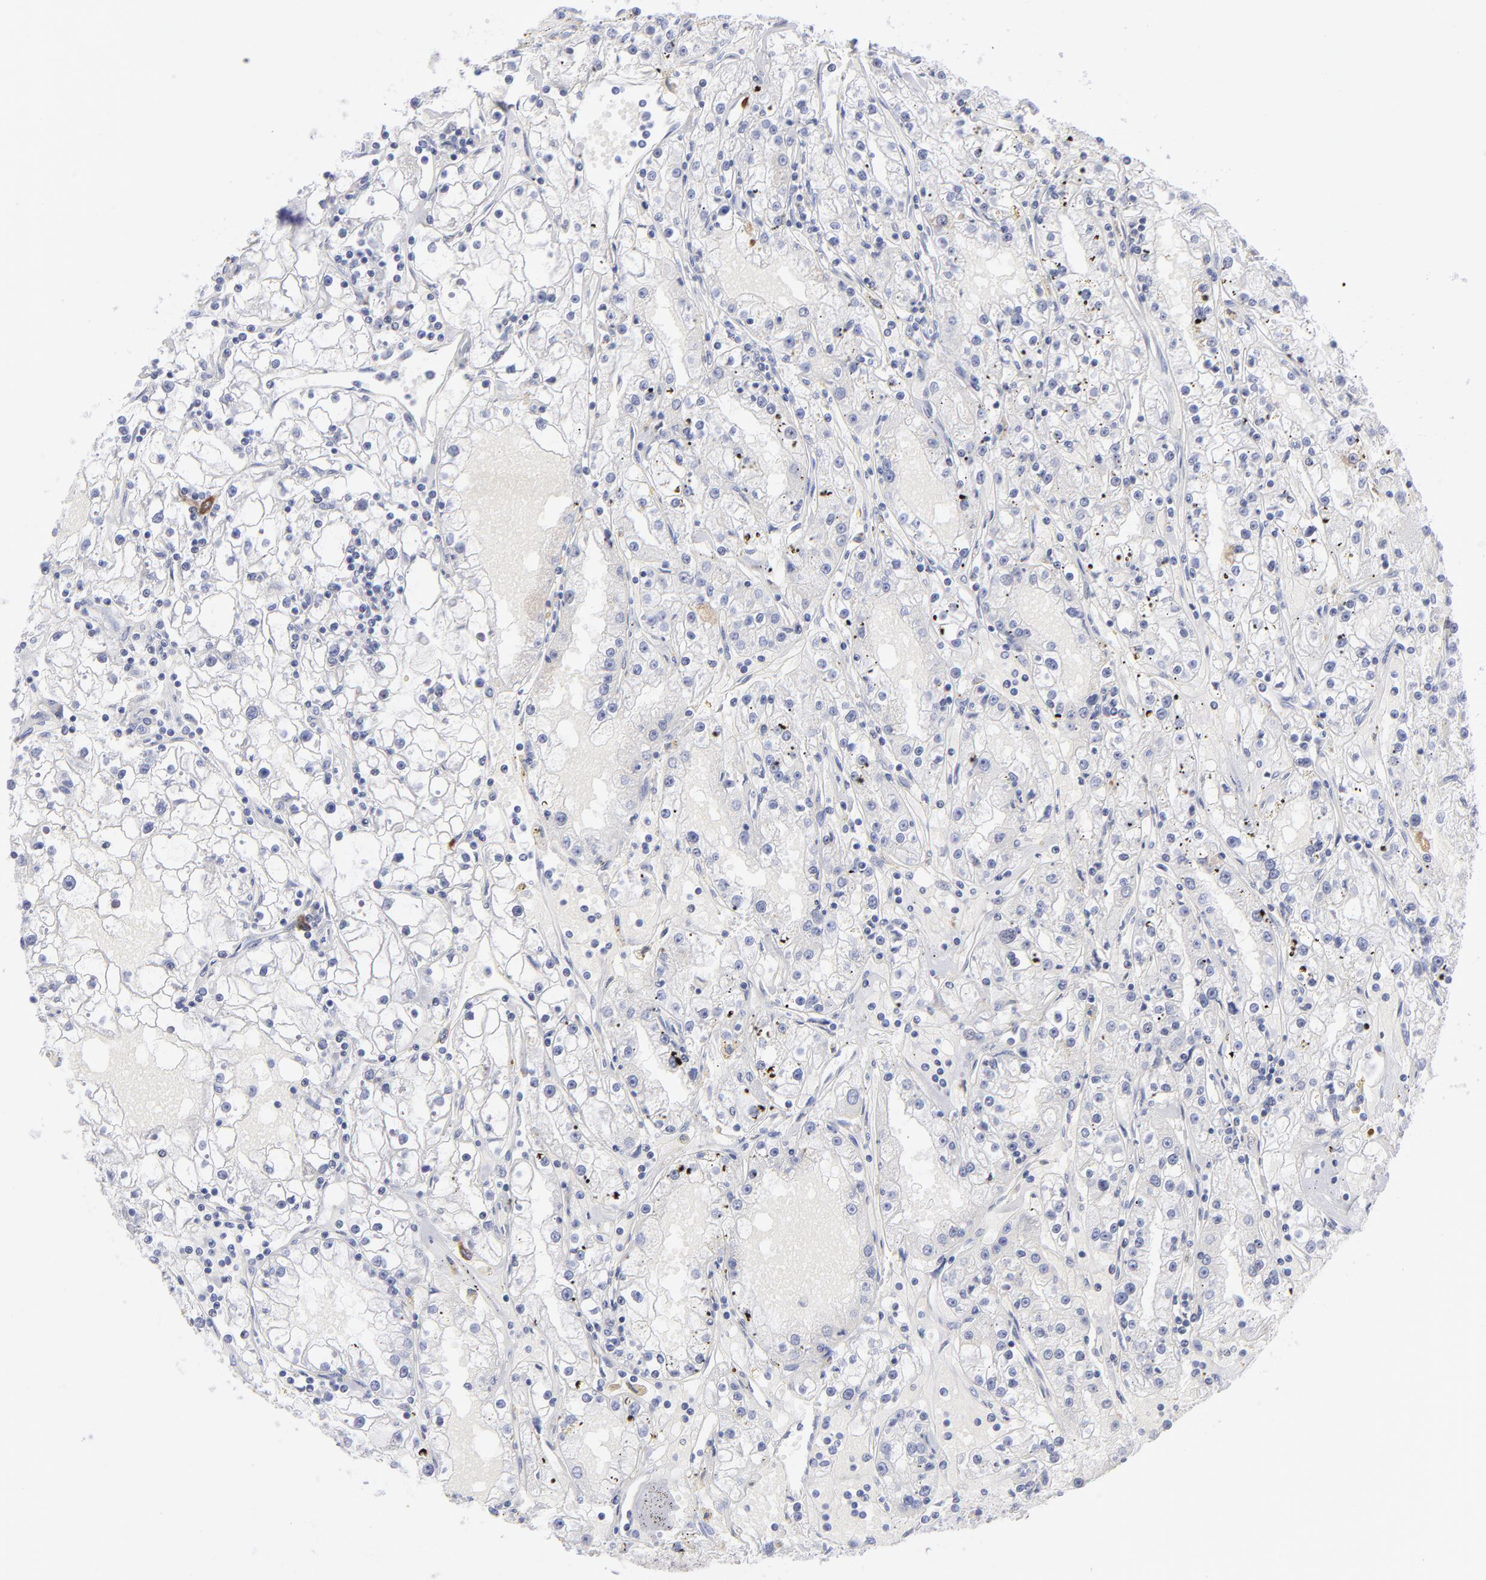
{"staining": {"intensity": "negative", "quantity": "none", "location": "none"}, "tissue": "renal cancer", "cell_type": "Tumor cells", "image_type": "cancer", "snomed": [{"axis": "morphology", "description": "Adenocarcinoma, NOS"}, {"axis": "topography", "description": "Kidney"}], "caption": "Tumor cells are negative for brown protein staining in adenocarcinoma (renal). Nuclei are stained in blue.", "gene": "CCNB1", "patient": {"sex": "male", "age": 56}}